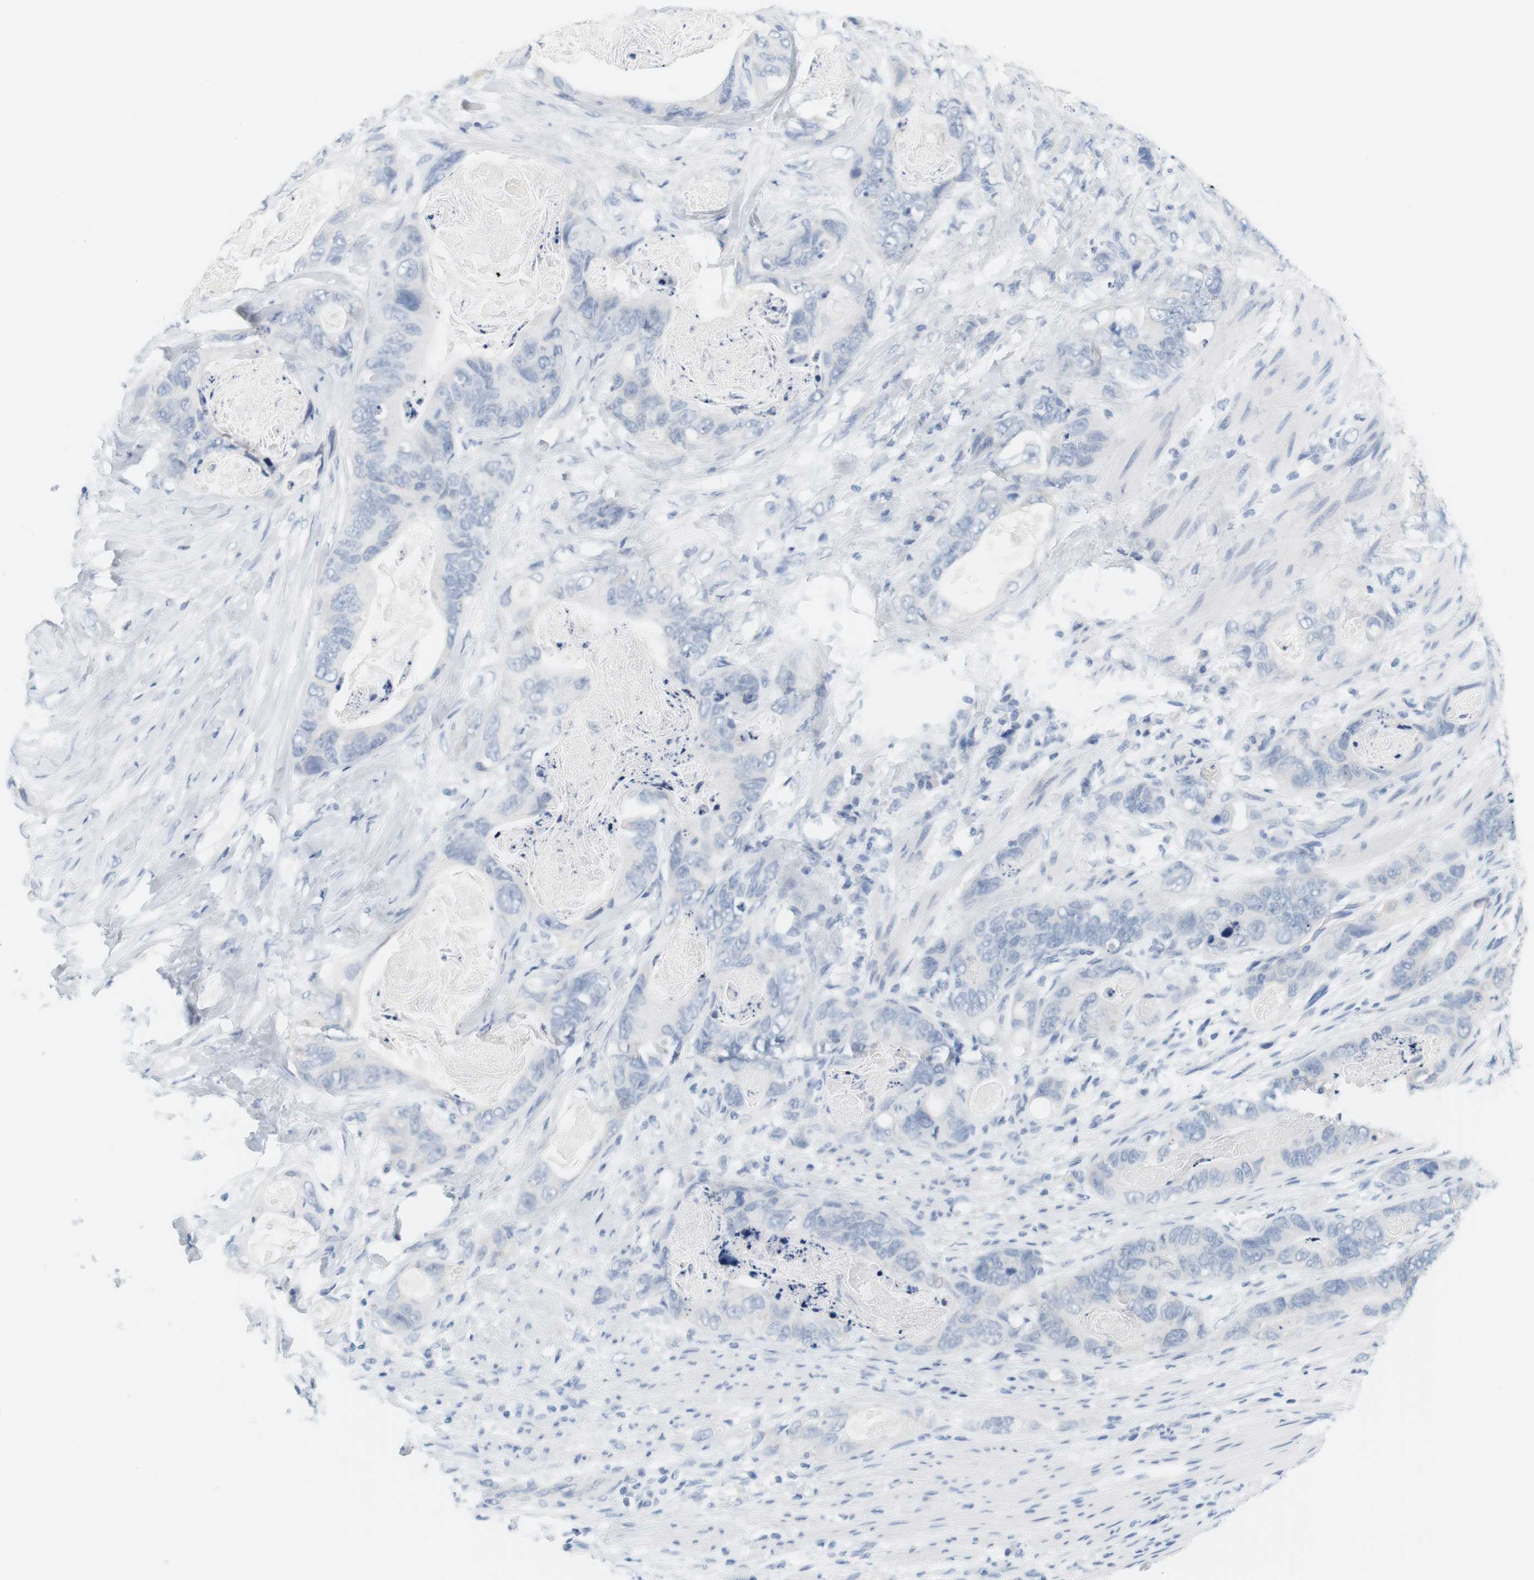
{"staining": {"intensity": "negative", "quantity": "none", "location": "none"}, "tissue": "stomach cancer", "cell_type": "Tumor cells", "image_type": "cancer", "snomed": [{"axis": "morphology", "description": "Adenocarcinoma, NOS"}, {"axis": "topography", "description": "Stomach"}], "caption": "Tumor cells are negative for protein expression in human stomach cancer (adenocarcinoma).", "gene": "OPRM1", "patient": {"sex": "female", "age": 89}}